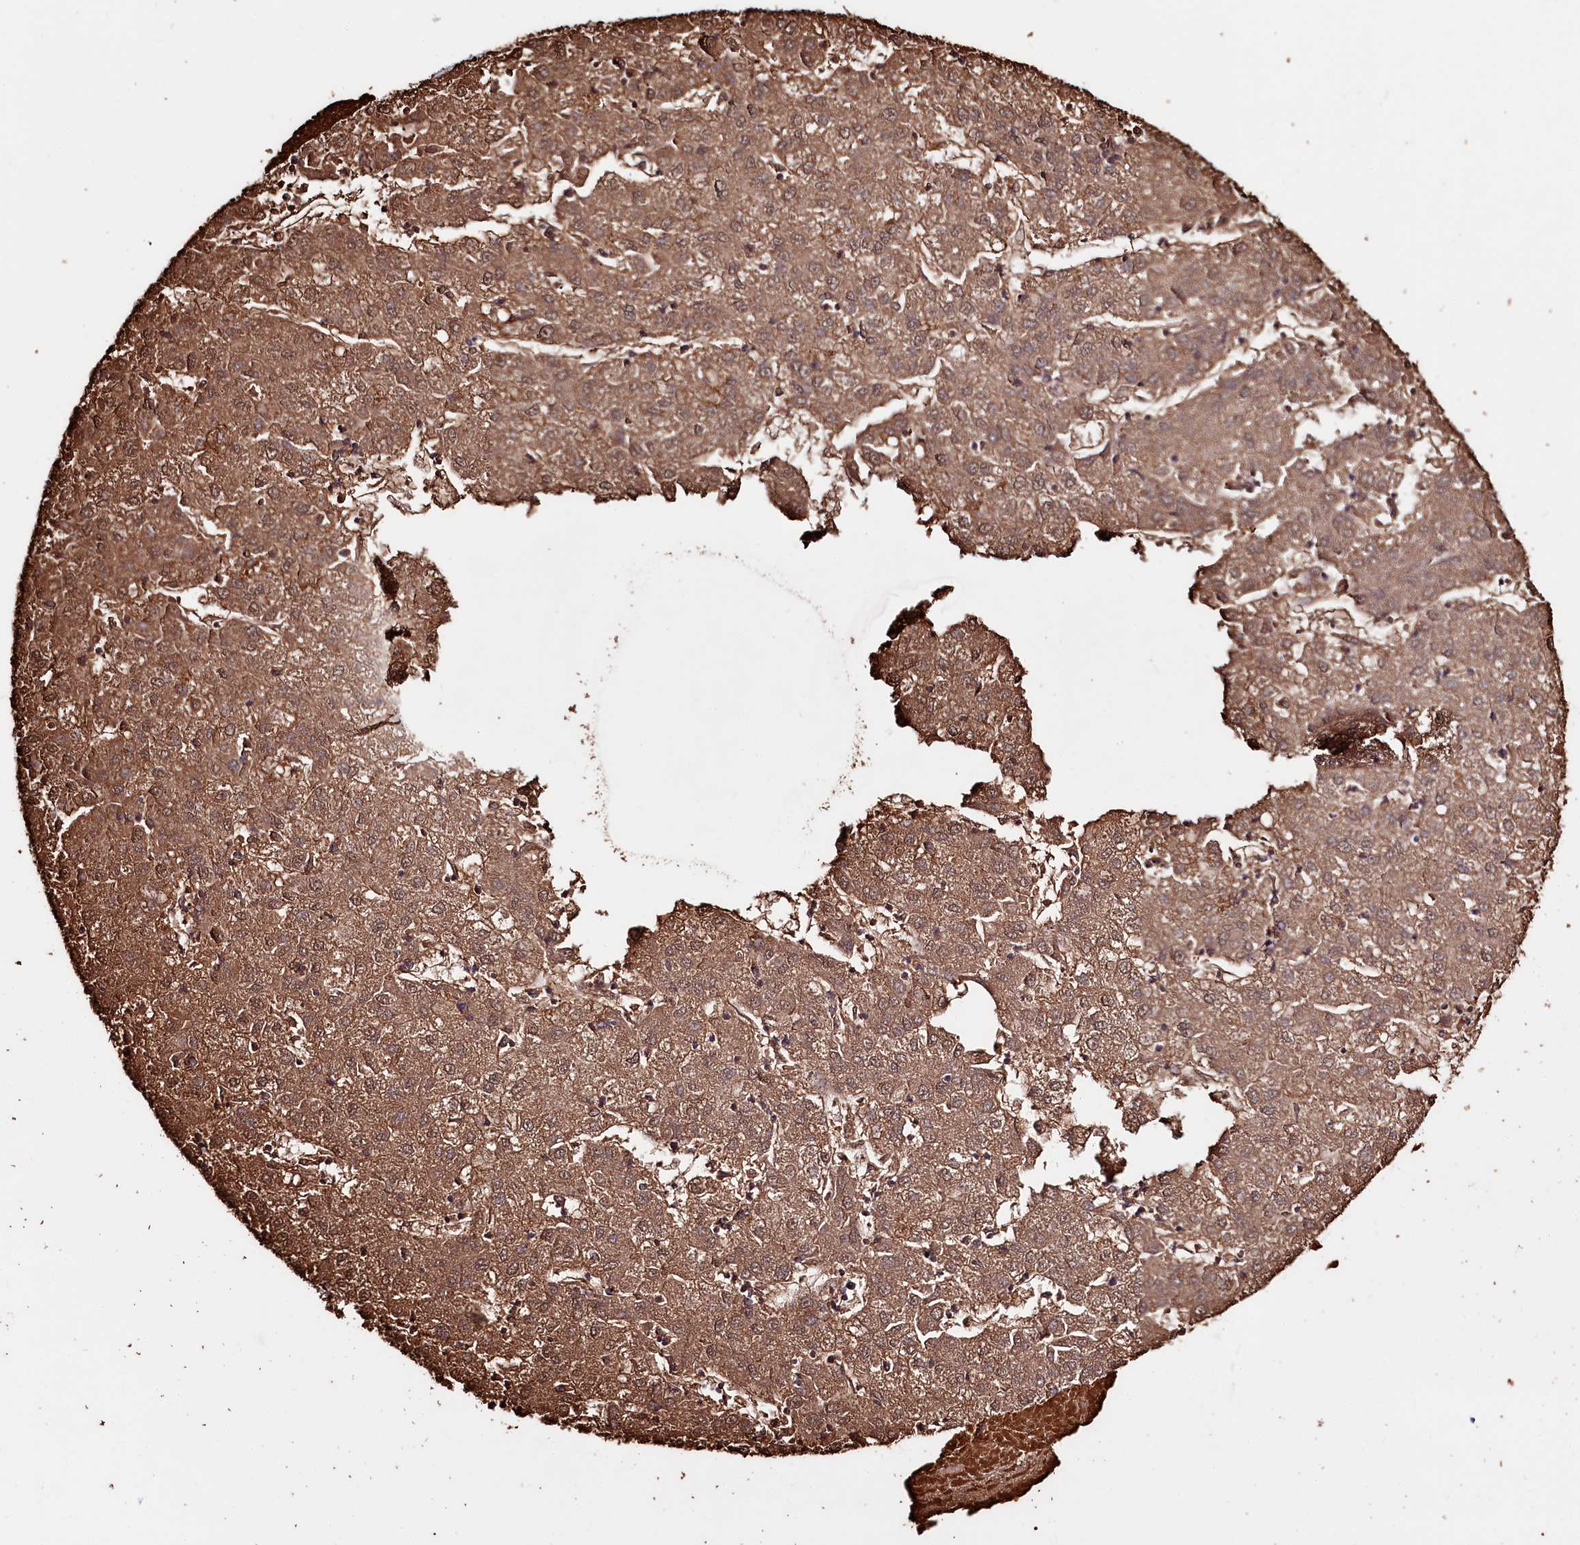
{"staining": {"intensity": "moderate", "quantity": ">75%", "location": "cytoplasmic/membranous,nuclear"}, "tissue": "liver cancer", "cell_type": "Tumor cells", "image_type": "cancer", "snomed": [{"axis": "morphology", "description": "Carcinoma, Hepatocellular, NOS"}, {"axis": "topography", "description": "Liver"}], "caption": "Moderate cytoplasmic/membranous and nuclear protein staining is identified in approximately >75% of tumor cells in hepatocellular carcinoma (liver).", "gene": "RPUSD3", "patient": {"sex": "male", "age": 72}}